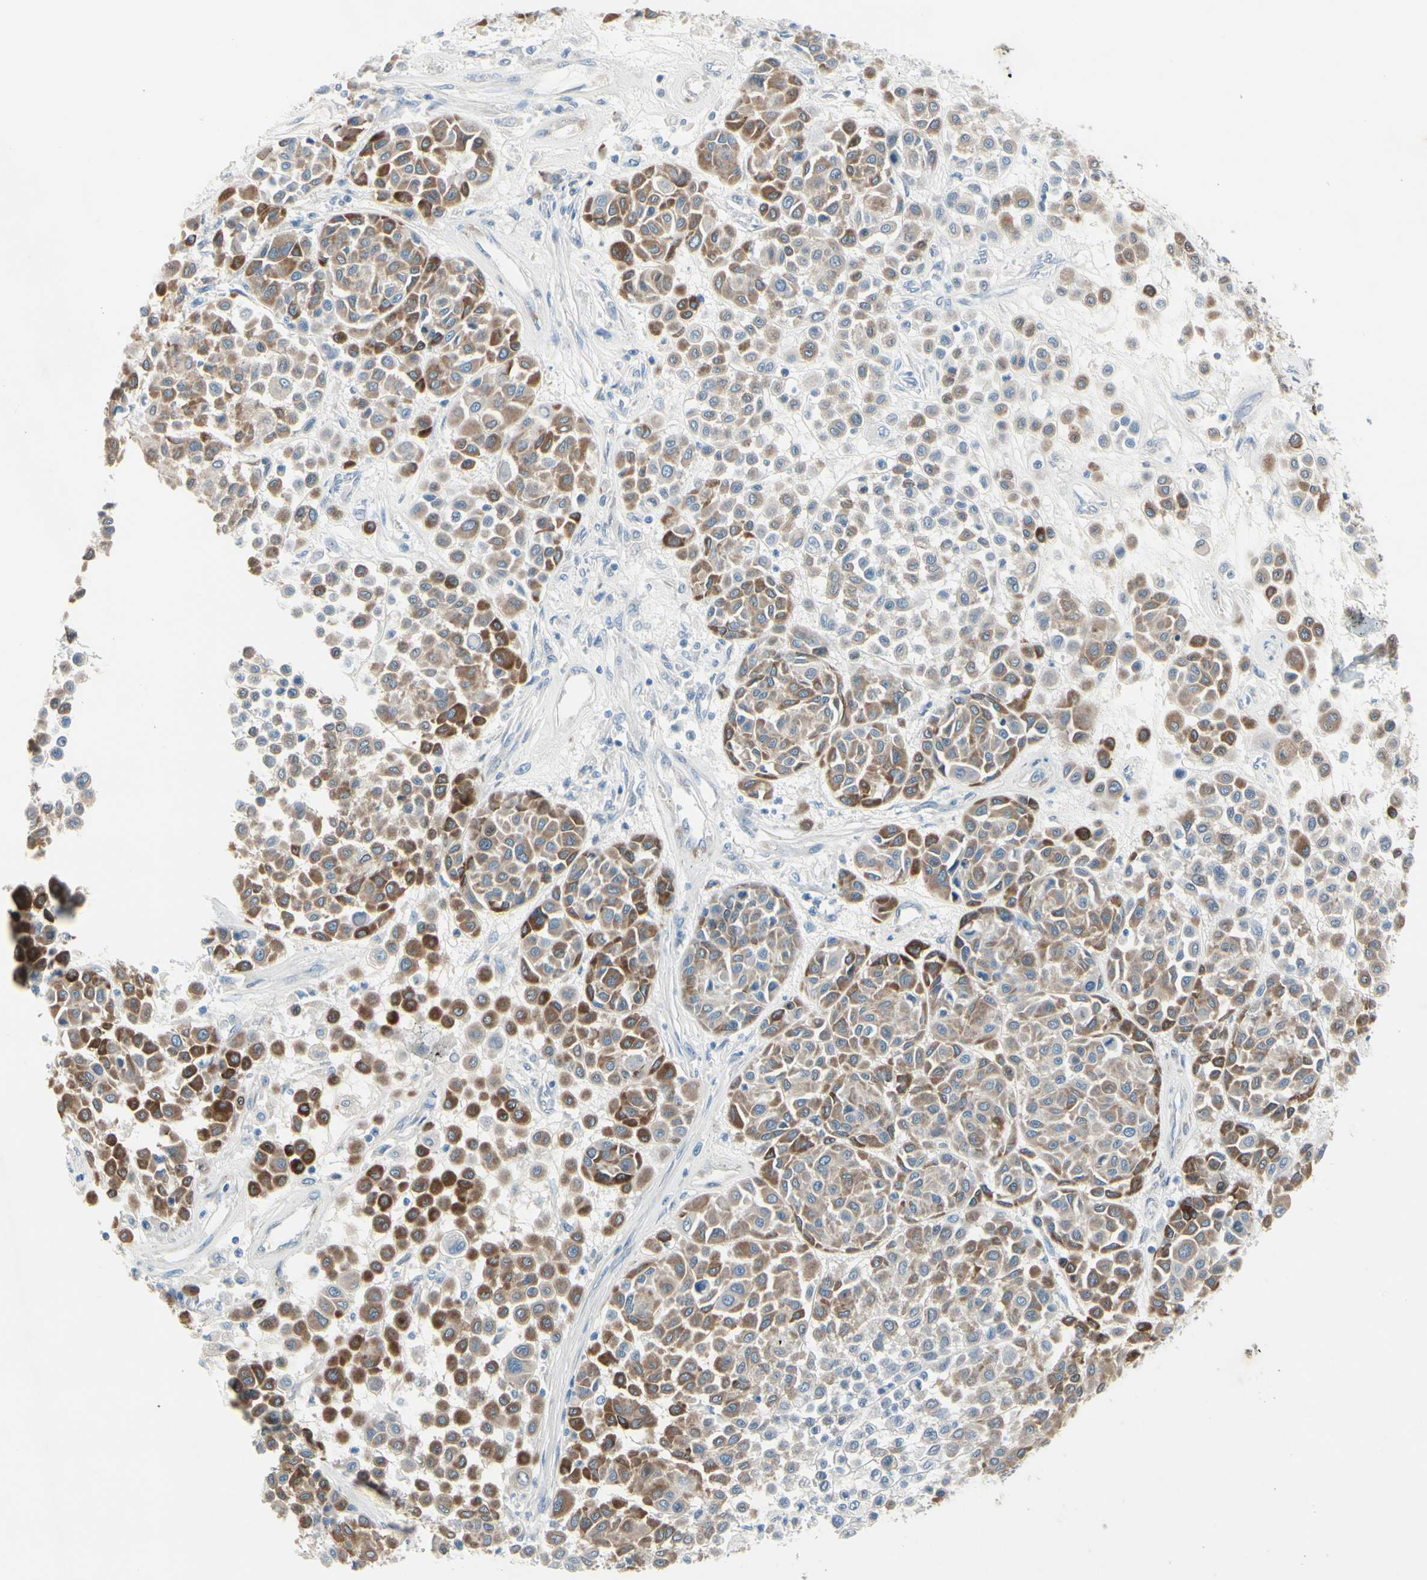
{"staining": {"intensity": "strong", "quantity": "25%-75%", "location": "cytoplasmic/membranous"}, "tissue": "melanoma", "cell_type": "Tumor cells", "image_type": "cancer", "snomed": [{"axis": "morphology", "description": "Malignant melanoma, Metastatic site"}, {"axis": "topography", "description": "Soft tissue"}], "caption": "There is high levels of strong cytoplasmic/membranous positivity in tumor cells of malignant melanoma (metastatic site), as demonstrated by immunohistochemical staining (brown color).", "gene": "MAP2", "patient": {"sex": "male", "age": 41}}